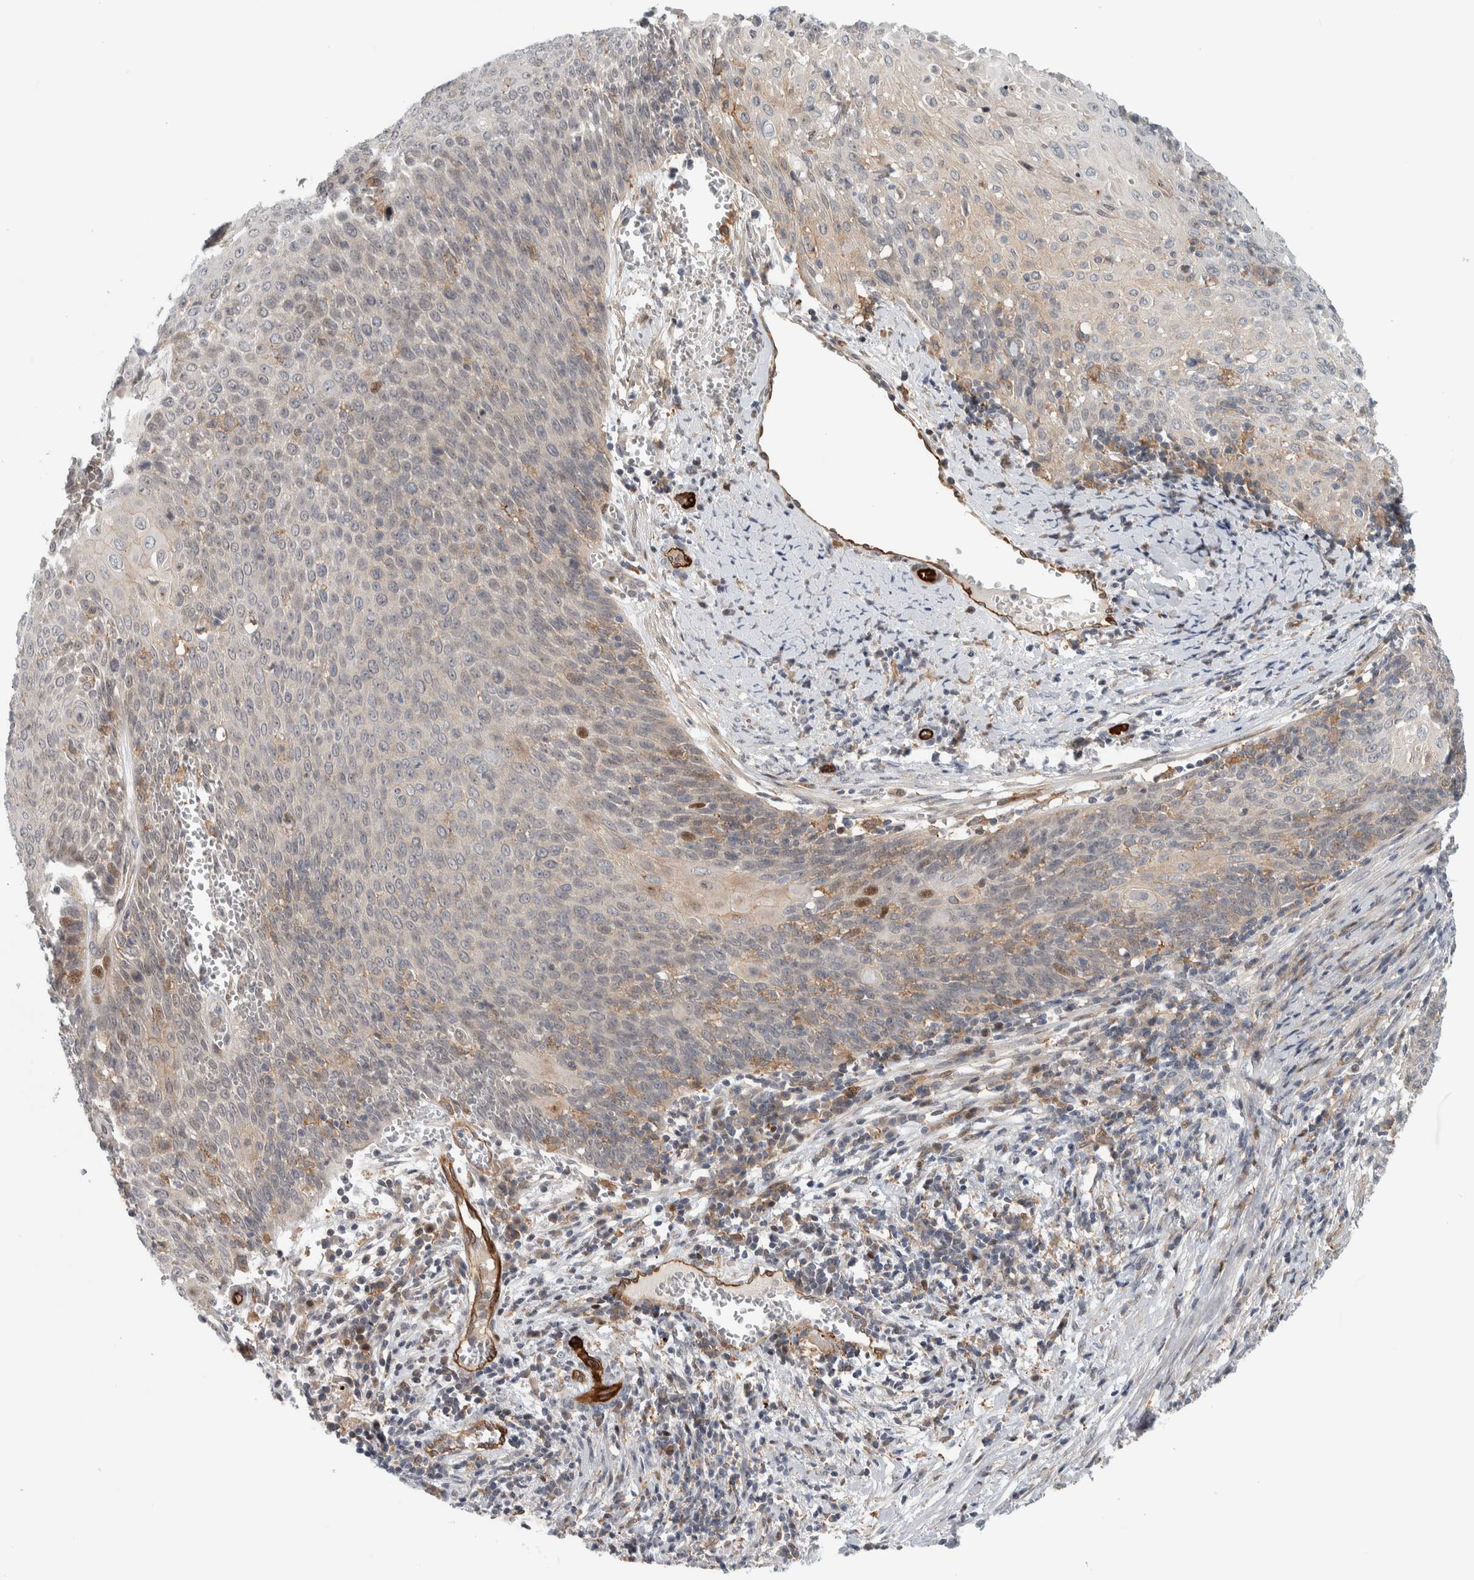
{"staining": {"intensity": "moderate", "quantity": "<25%", "location": "nuclear"}, "tissue": "cervical cancer", "cell_type": "Tumor cells", "image_type": "cancer", "snomed": [{"axis": "morphology", "description": "Squamous cell carcinoma, NOS"}, {"axis": "topography", "description": "Cervix"}], "caption": "DAB (3,3'-diaminobenzidine) immunohistochemical staining of squamous cell carcinoma (cervical) shows moderate nuclear protein expression in about <25% of tumor cells.", "gene": "MSL1", "patient": {"sex": "female", "age": 39}}